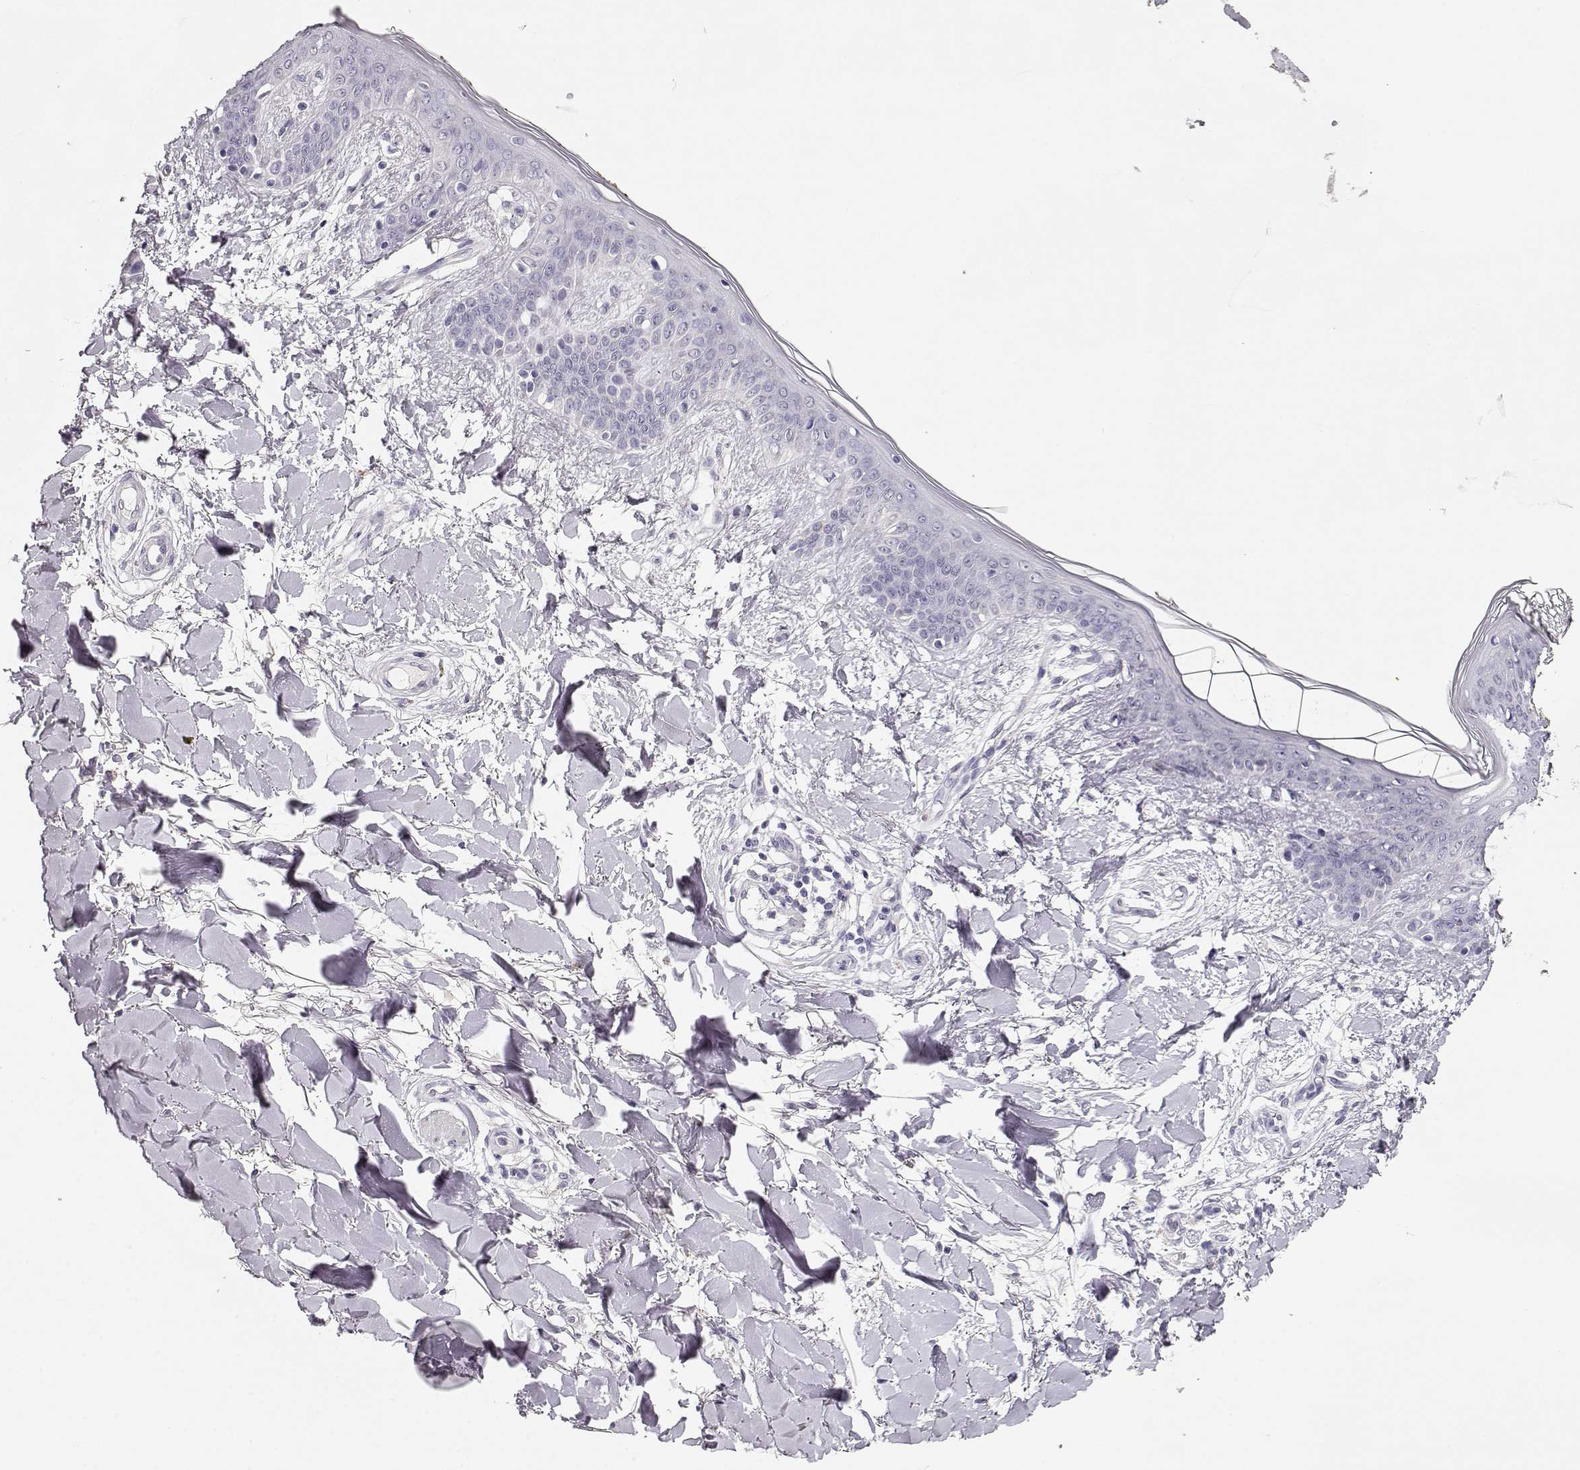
{"staining": {"intensity": "negative", "quantity": "none", "location": "none"}, "tissue": "skin", "cell_type": "Fibroblasts", "image_type": "normal", "snomed": [{"axis": "morphology", "description": "Normal tissue, NOS"}, {"axis": "topography", "description": "Skin"}], "caption": "An immunohistochemistry image of unremarkable skin is shown. There is no staining in fibroblasts of skin. (Brightfield microscopy of DAB IHC at high magnification).", "gene": "MAGEC1", "patient": {"sex": "female", "age": 34}}